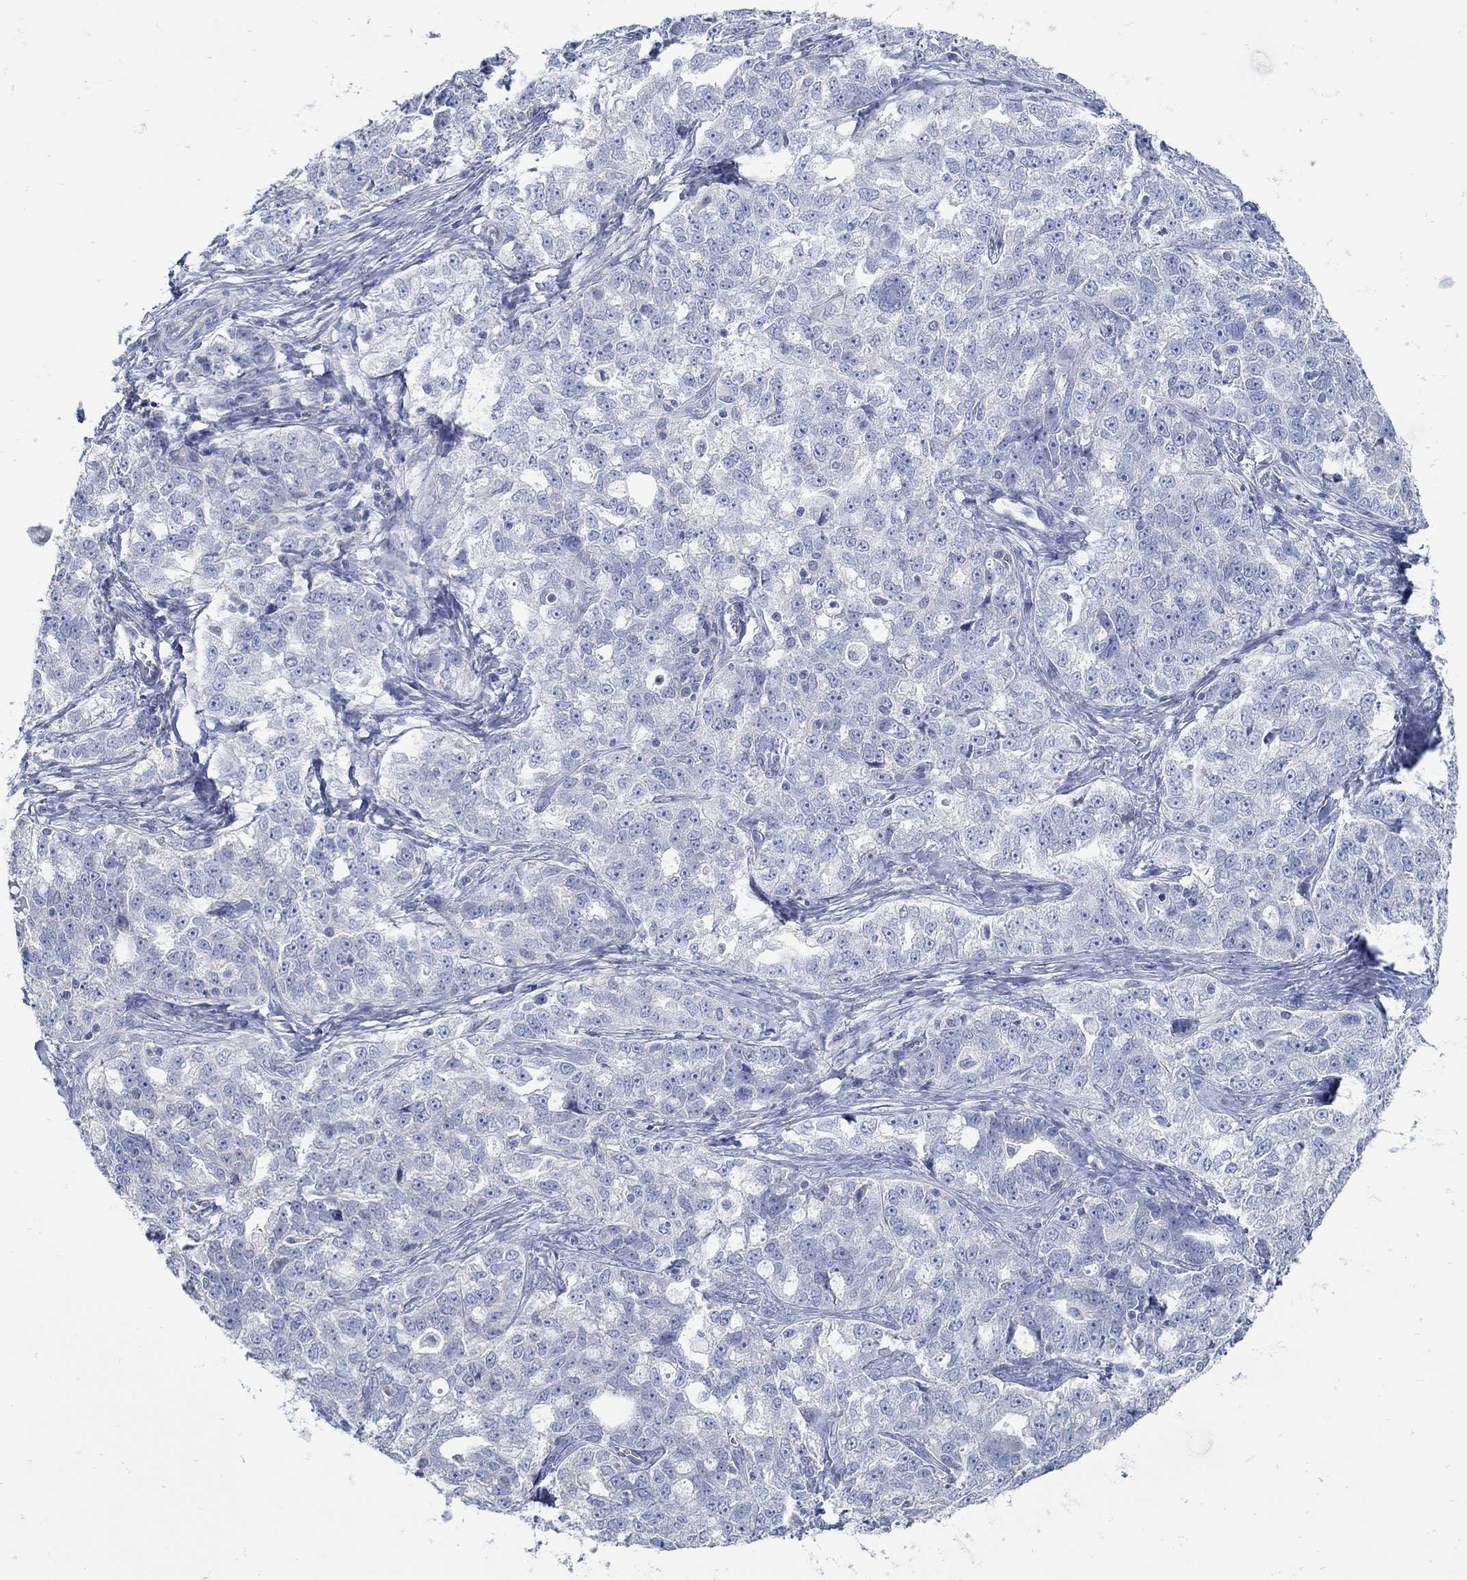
{"staining": {"intensity": "negative", "quantity": "none", "location": "none"}, "tissue": "ovarian cancer", "cell_type": "Tumor cells", "image_type": "cancer", "snomed": [{"axis": "morphology", "description": "Cystadenocarcinoma, serous, NOS"}, {"axis": "topography", "description": "Ovary"}], "caption": "Immunohistochemical staining of human ovarian cancer exhibits no significant expression in tumor cells.", "gene": "ZFAND4", "patient": {"sex": "female", "age": 51}}